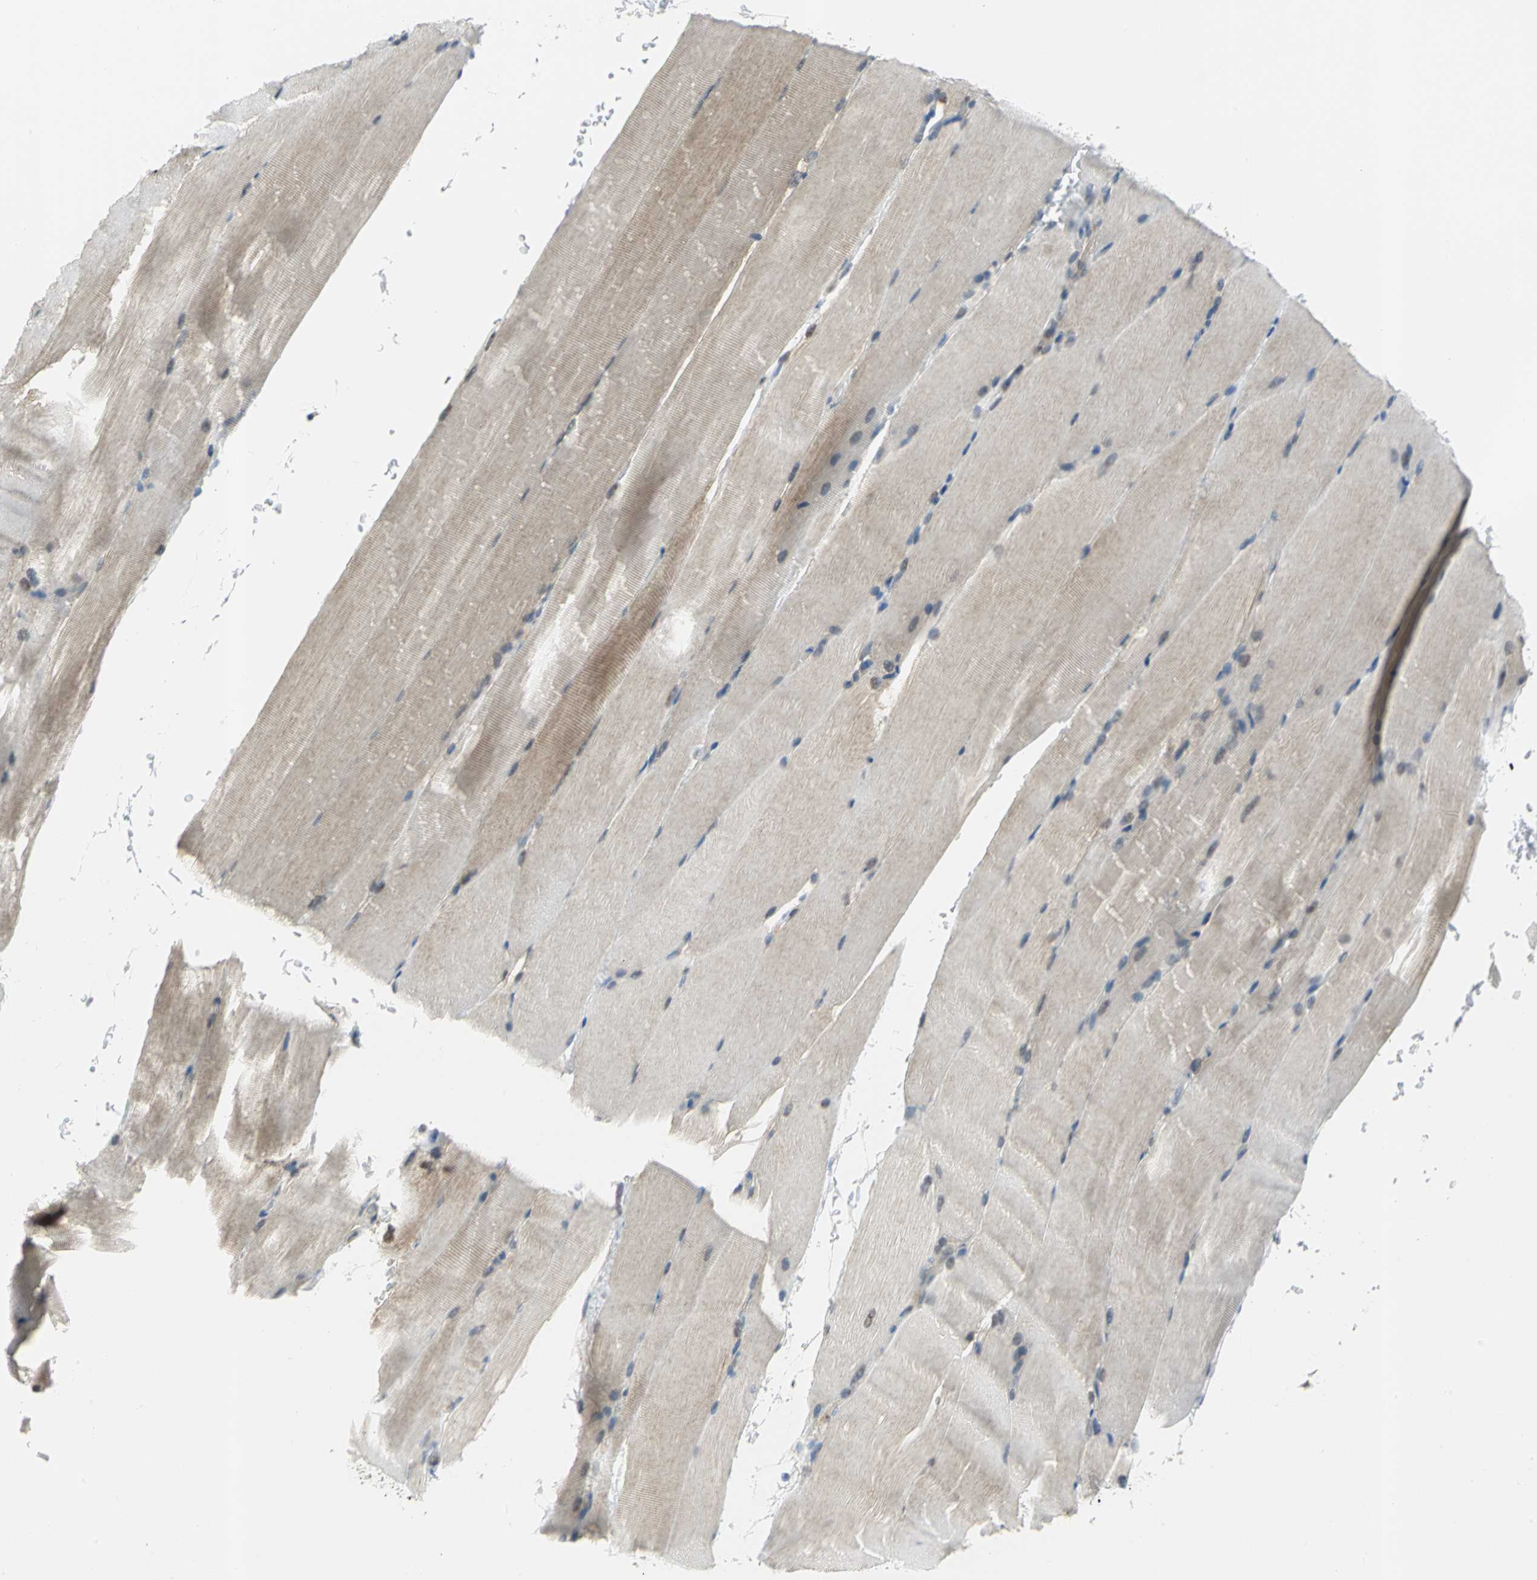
{"staining": {"intensity": "weak", "quantity": "<25%", "location": "cytoplasmic/membranous"}, "tissue": "skeletal muscle", "cell_type": "Myocytes", "image_type": "normal", "snomed": [{"axis": "morphology", "description": "Normal tissue, NOS"}, {"axis": "topography", "description": "Skeletal muscle"}, {"axis": "topography", "description": "Parathyroid gland"}], "caption": "This is an immunohistochemistry (IHC) micrograph of normal skeletal muscle. There is no staining in myocytes.", "gene": "PSMA4", "patient": {"sex": "female", "age": 37}}